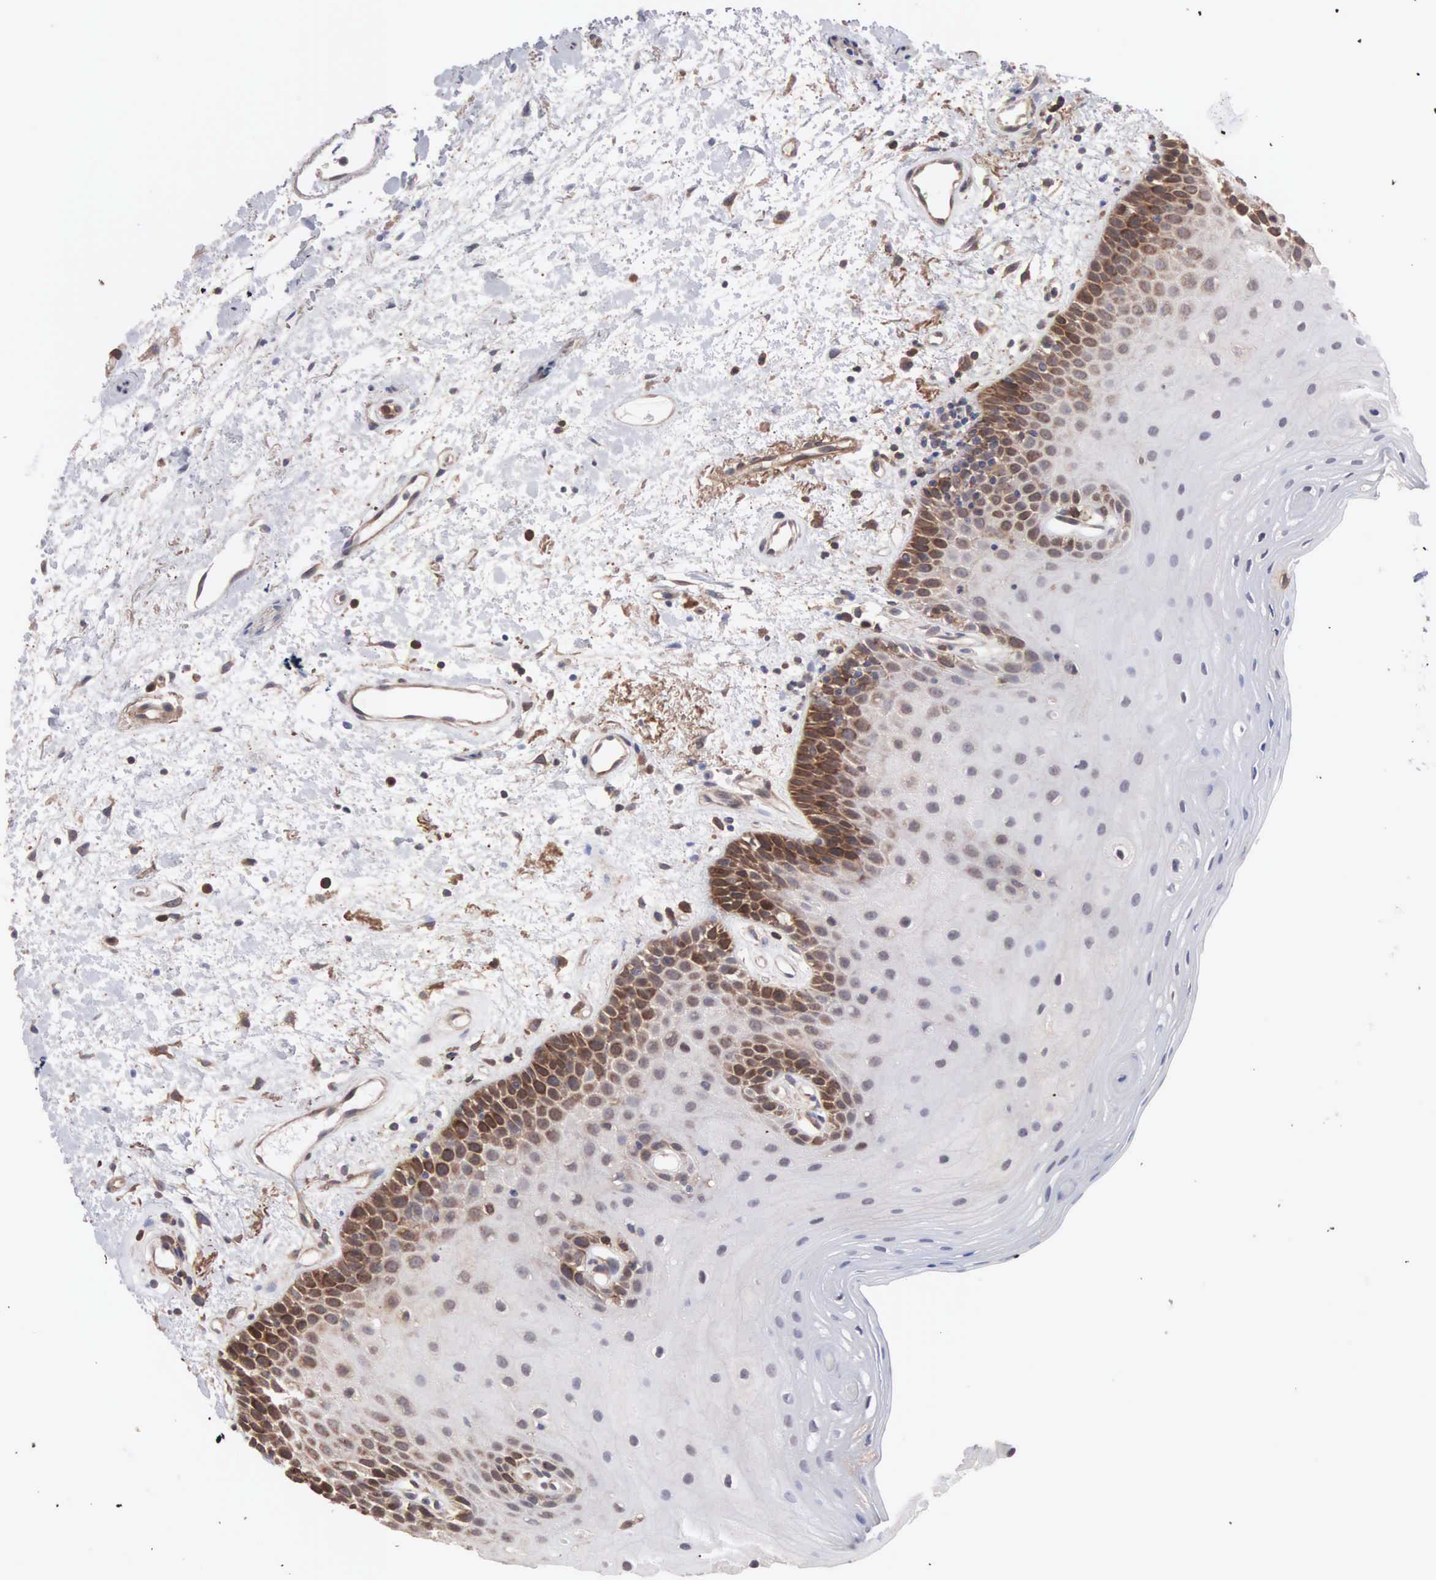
{"staining": {"intensity": "moderate", "quantity": "<25%", "location": "cytoplasmic/membranous"}, "tissue": "oral mucosa", "cell_type": "Squamous epithelial cells", "image_type": "normal", "snomed": [{"axis": "morphology", "description": "Normal tissue, NOS"}, {"axis": "topography", "description": "Oral tissue"}], "caption": "A high-resolution micrograph shows IHC staining of benign oral mucosa, which reveals moderate cytoplasmic/membranous positivity in approximately <25% of squamous epithelial cells.", "gene": "MTHFD1", "patient": {"sex": "female", "age": 79}}